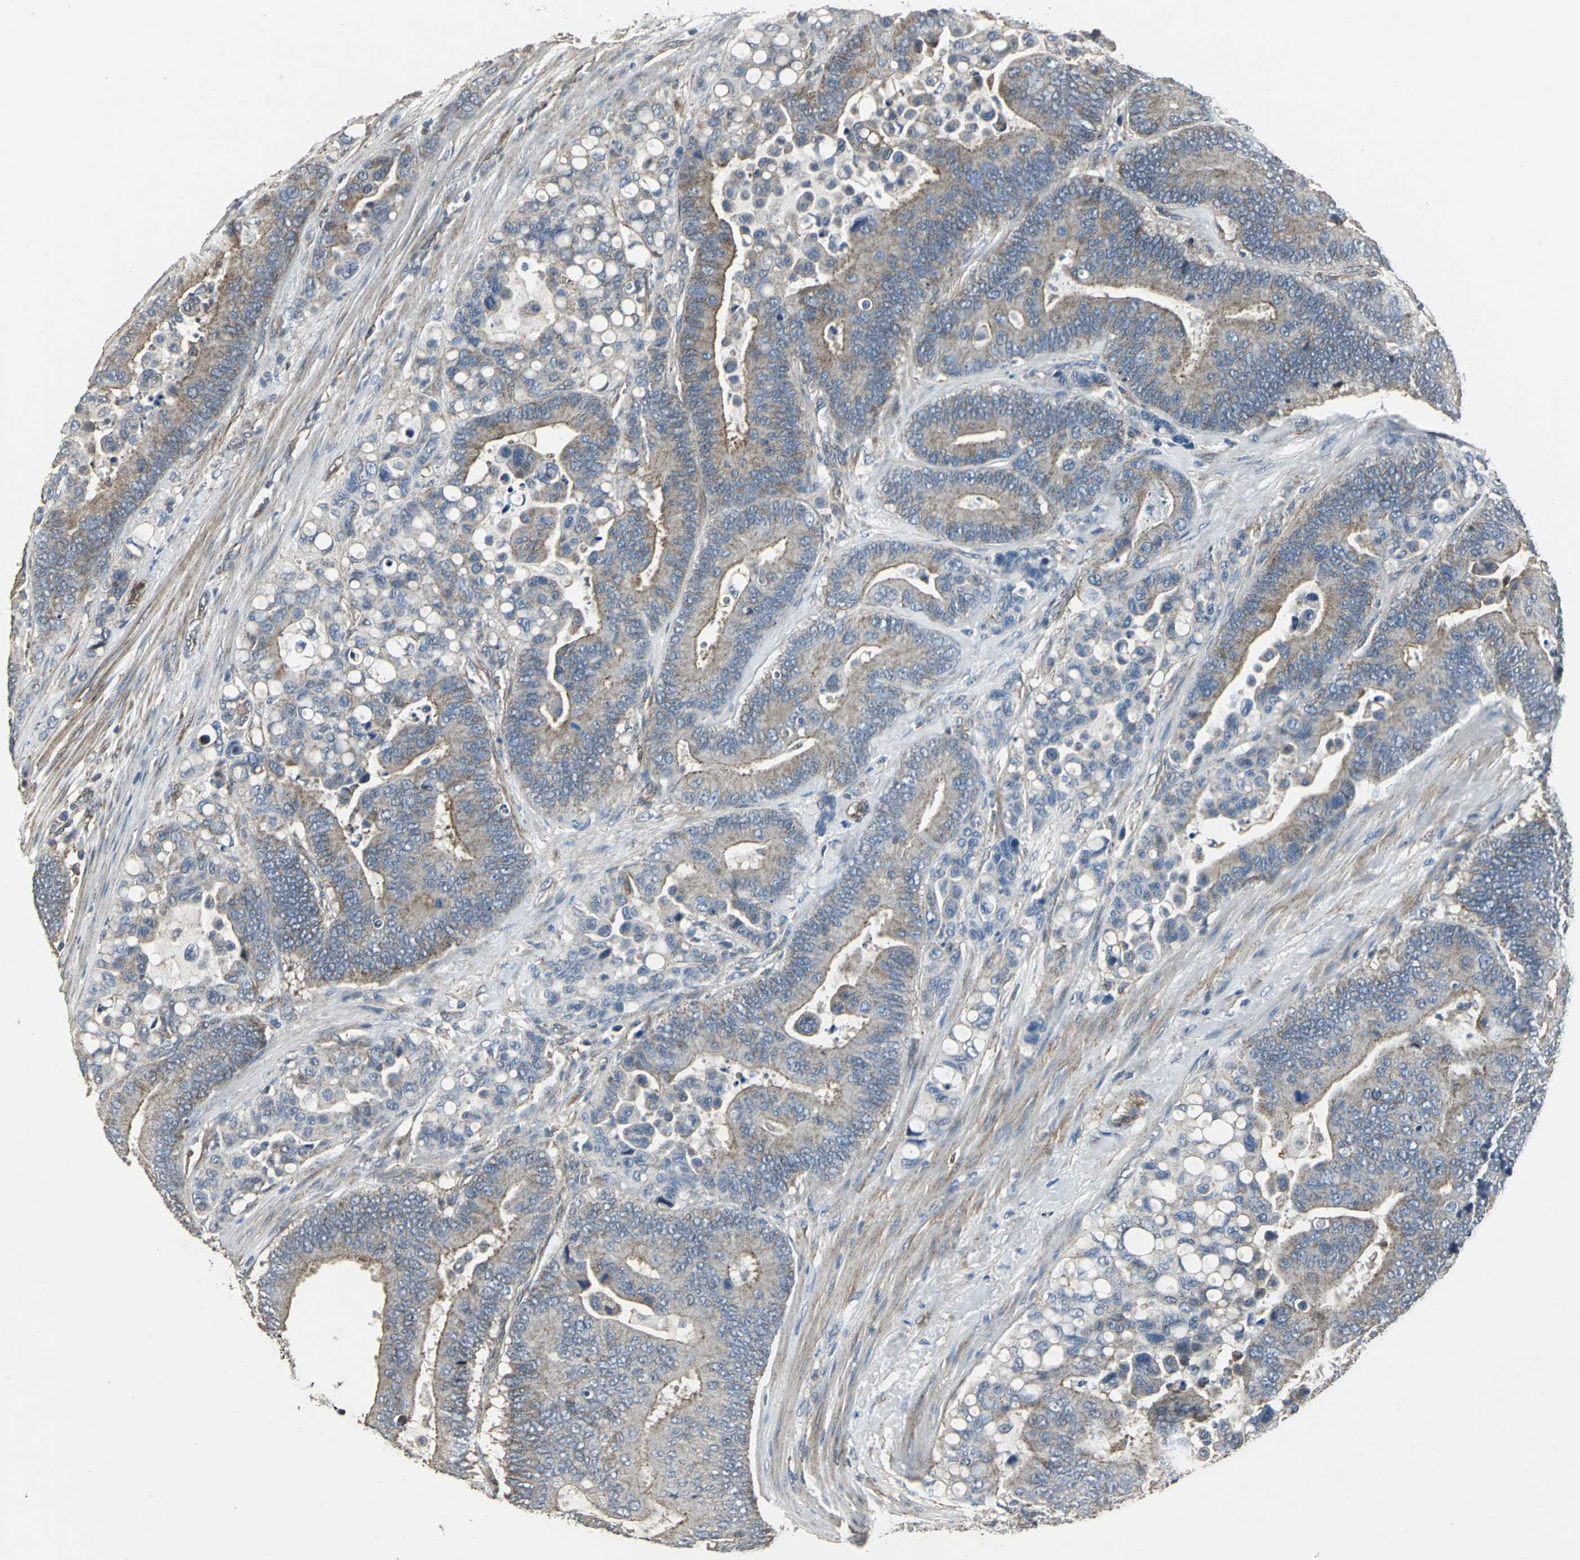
{"staining": {"intensity": "weak", "quantity": "25%-75%", "location": "cytoplasmic/membranous"}, "tissue": "colorectal cancer", "cell_type": "Tumor cells", "image_type": "cancer", "snomed": [{"axis": "morphology", "description": "Normal tissue, NOS"}, {"axis": "morphology", "description": "Adenocarcinoma, NOS"}, {"axis": "topography", "description": "Colon"}], "caption": "Colorectal cancer stained with a brown dye exhibits weak cytoplasmic/membranous positive positivity in approximately 25%-75% of tumor cells.", "gene": "DNAJB4", "patient": {"sex": "male", "age": 82}}